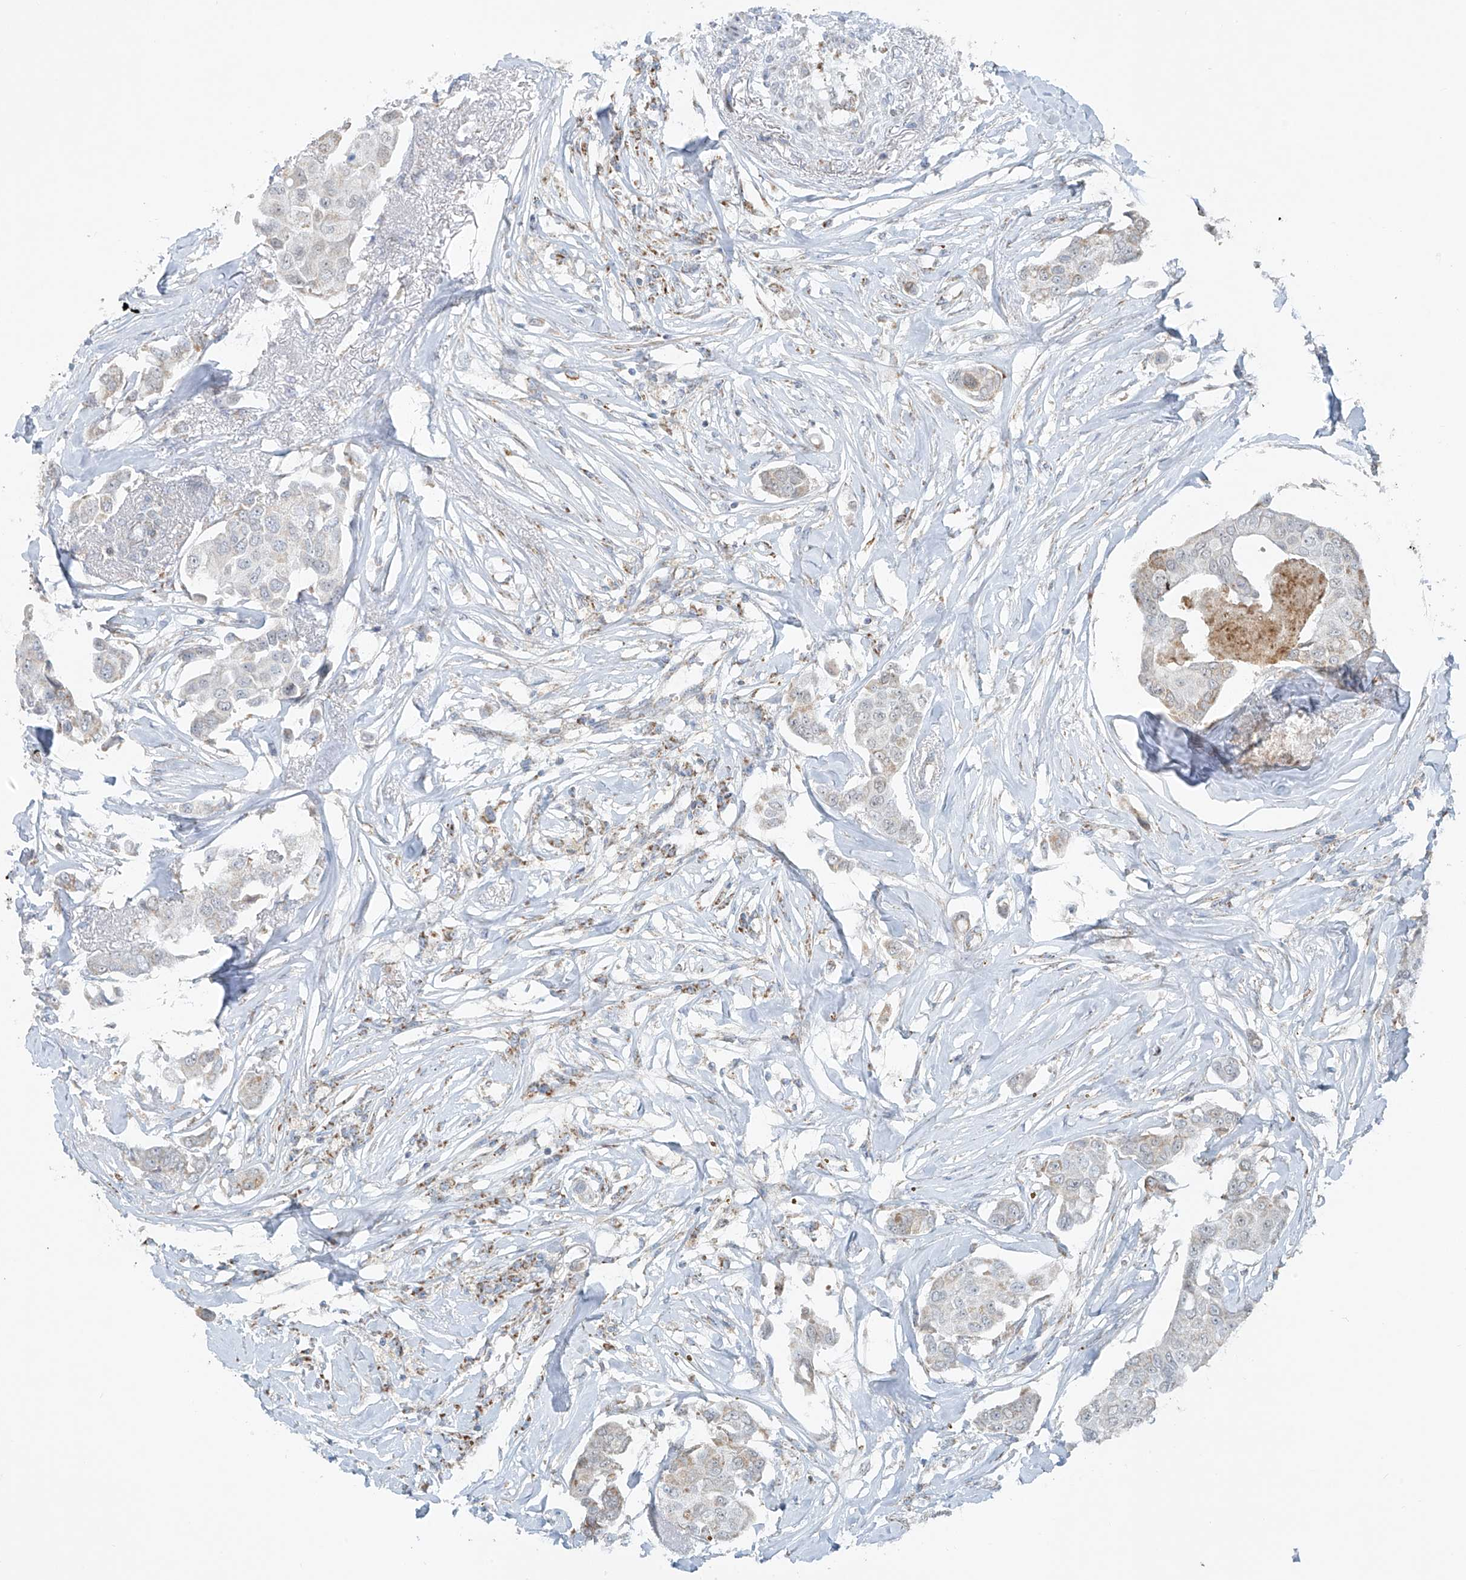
{"staining": {"intensity": "weak", "quantity": "<25%", "location": "cytoplasmic/membranous"}, "tissue": "breast cancer", "cell_type": "Tumor cells", "image_type": "cancer", "snomed": [{"axis": "morphology", "description": "Duct carcinoma"}, {"axis": "topography", "description": "Breast"}], "caption": "Photomicrograph shows no protein expression in tumor cells of intraductal carcinoma (breast) tissue.", "gene": "SMDT1", "patient": {"sex": "female", "age": 80}}